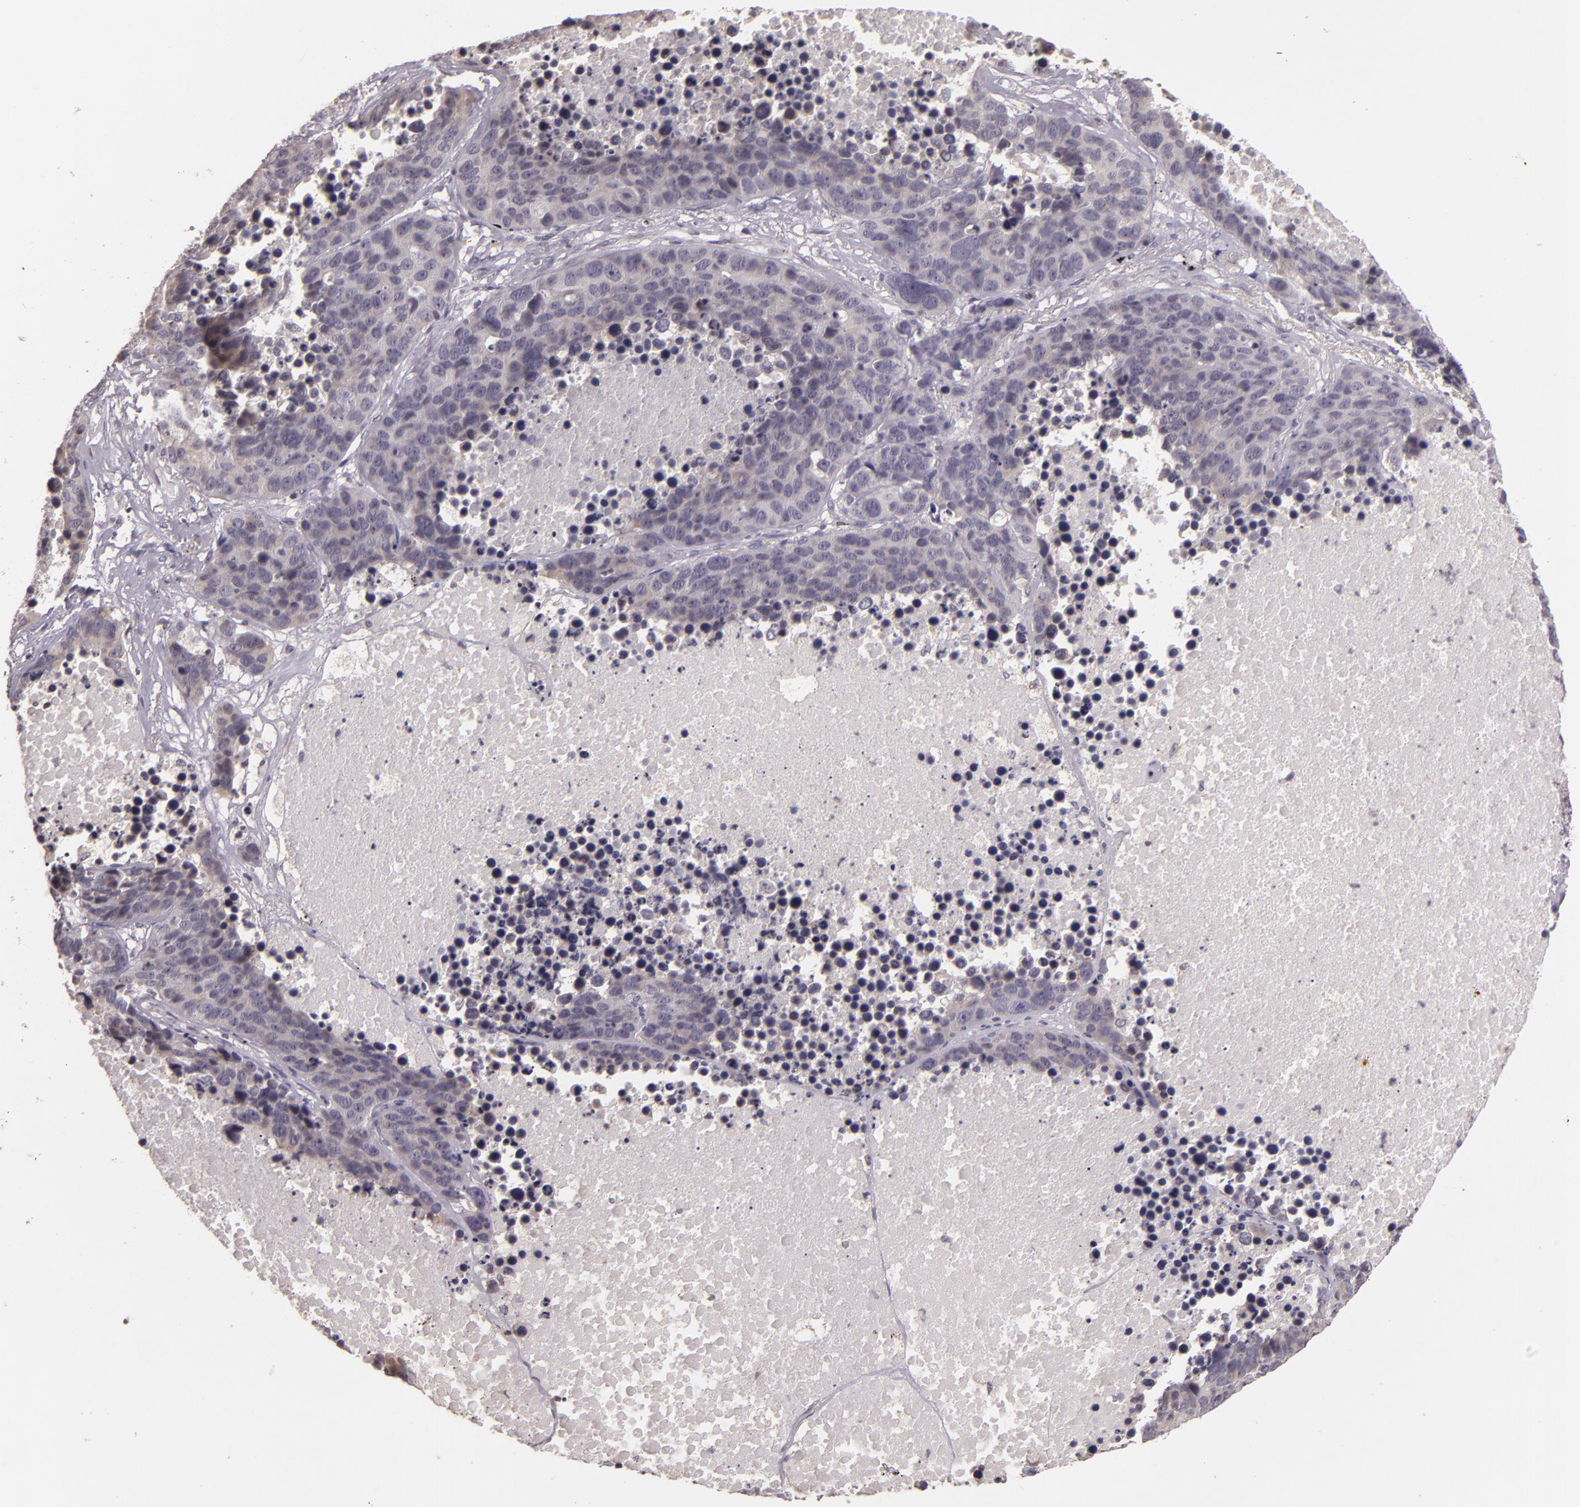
{"staining": {"intensity": "negative", "quantity": "none", "location": "none"}, "tissue": "lung cancer", "cell_type": "Tumor cells", "image_type": "cancer", "snomed": [{"axis": "morphology", "description": "Carcinoid, malignant, NOS"}, {"axis": "topography", "description": "Lung"}], "caption": "Histopathology image shows no protein staining in tumor cells of lung carcinoid (malignant) tissue. Nuclei are stained in blue.", "gene": "TFF1", "patient": {"sex": "male", "age": 60}}